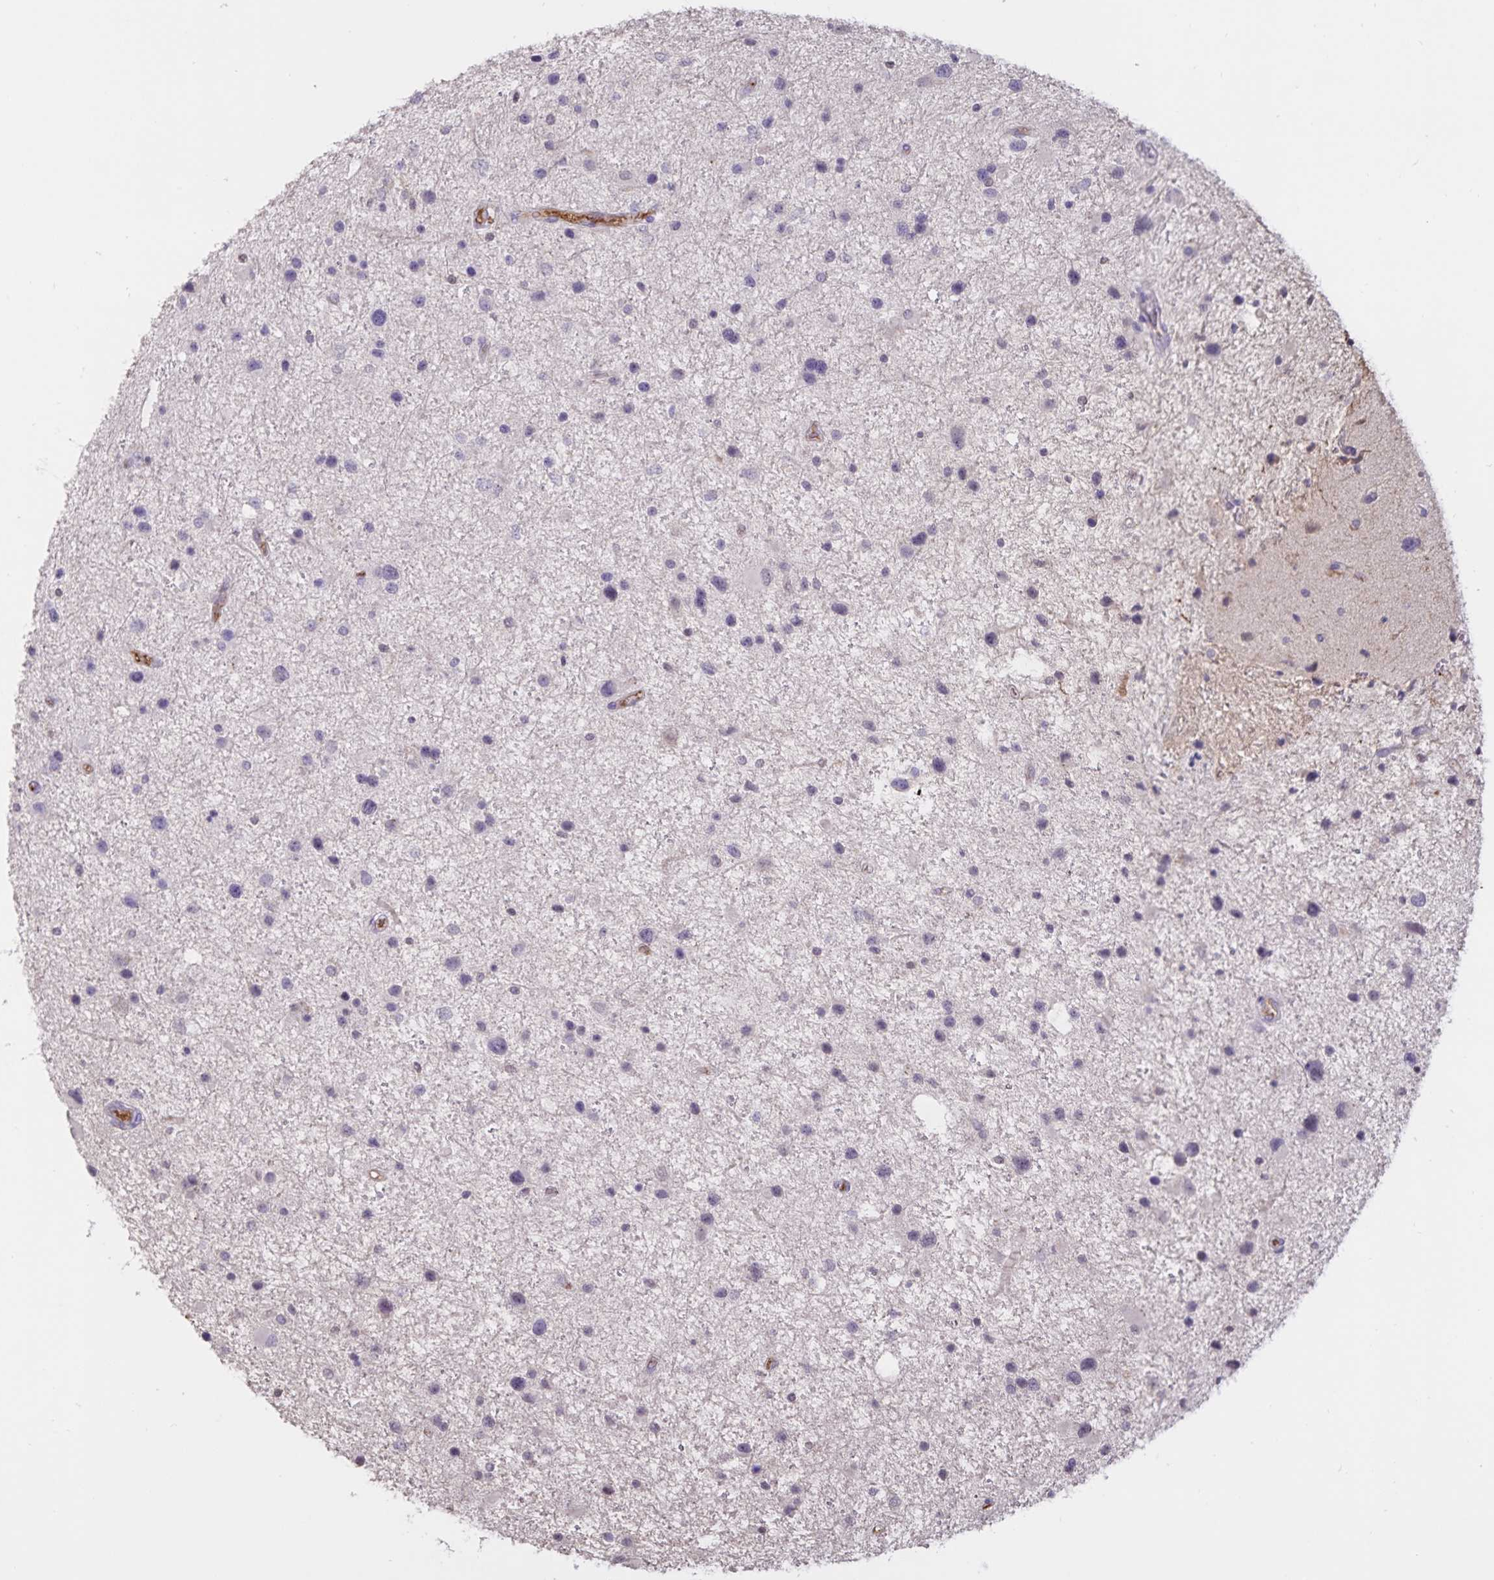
{"staining": {"intensity": "negative", "quantity": "none", "location": "none"}, "tissue": "glioma", "cell_type": "Tumor cells", "image_type": "cancer", "snomed": [{"axis": "morphology", "description": "Glioma, malignant, Low grade"}, {"axis": "topography", "description": "Brain"}], "caption": "Immunohistochemistry (IHC) image of low-grade glioma (malignant) stained for a protein (brown), which reveals no staining in tumor cells.", "gene": "FGG", "patient": {"sex": "female", "age": 32}}